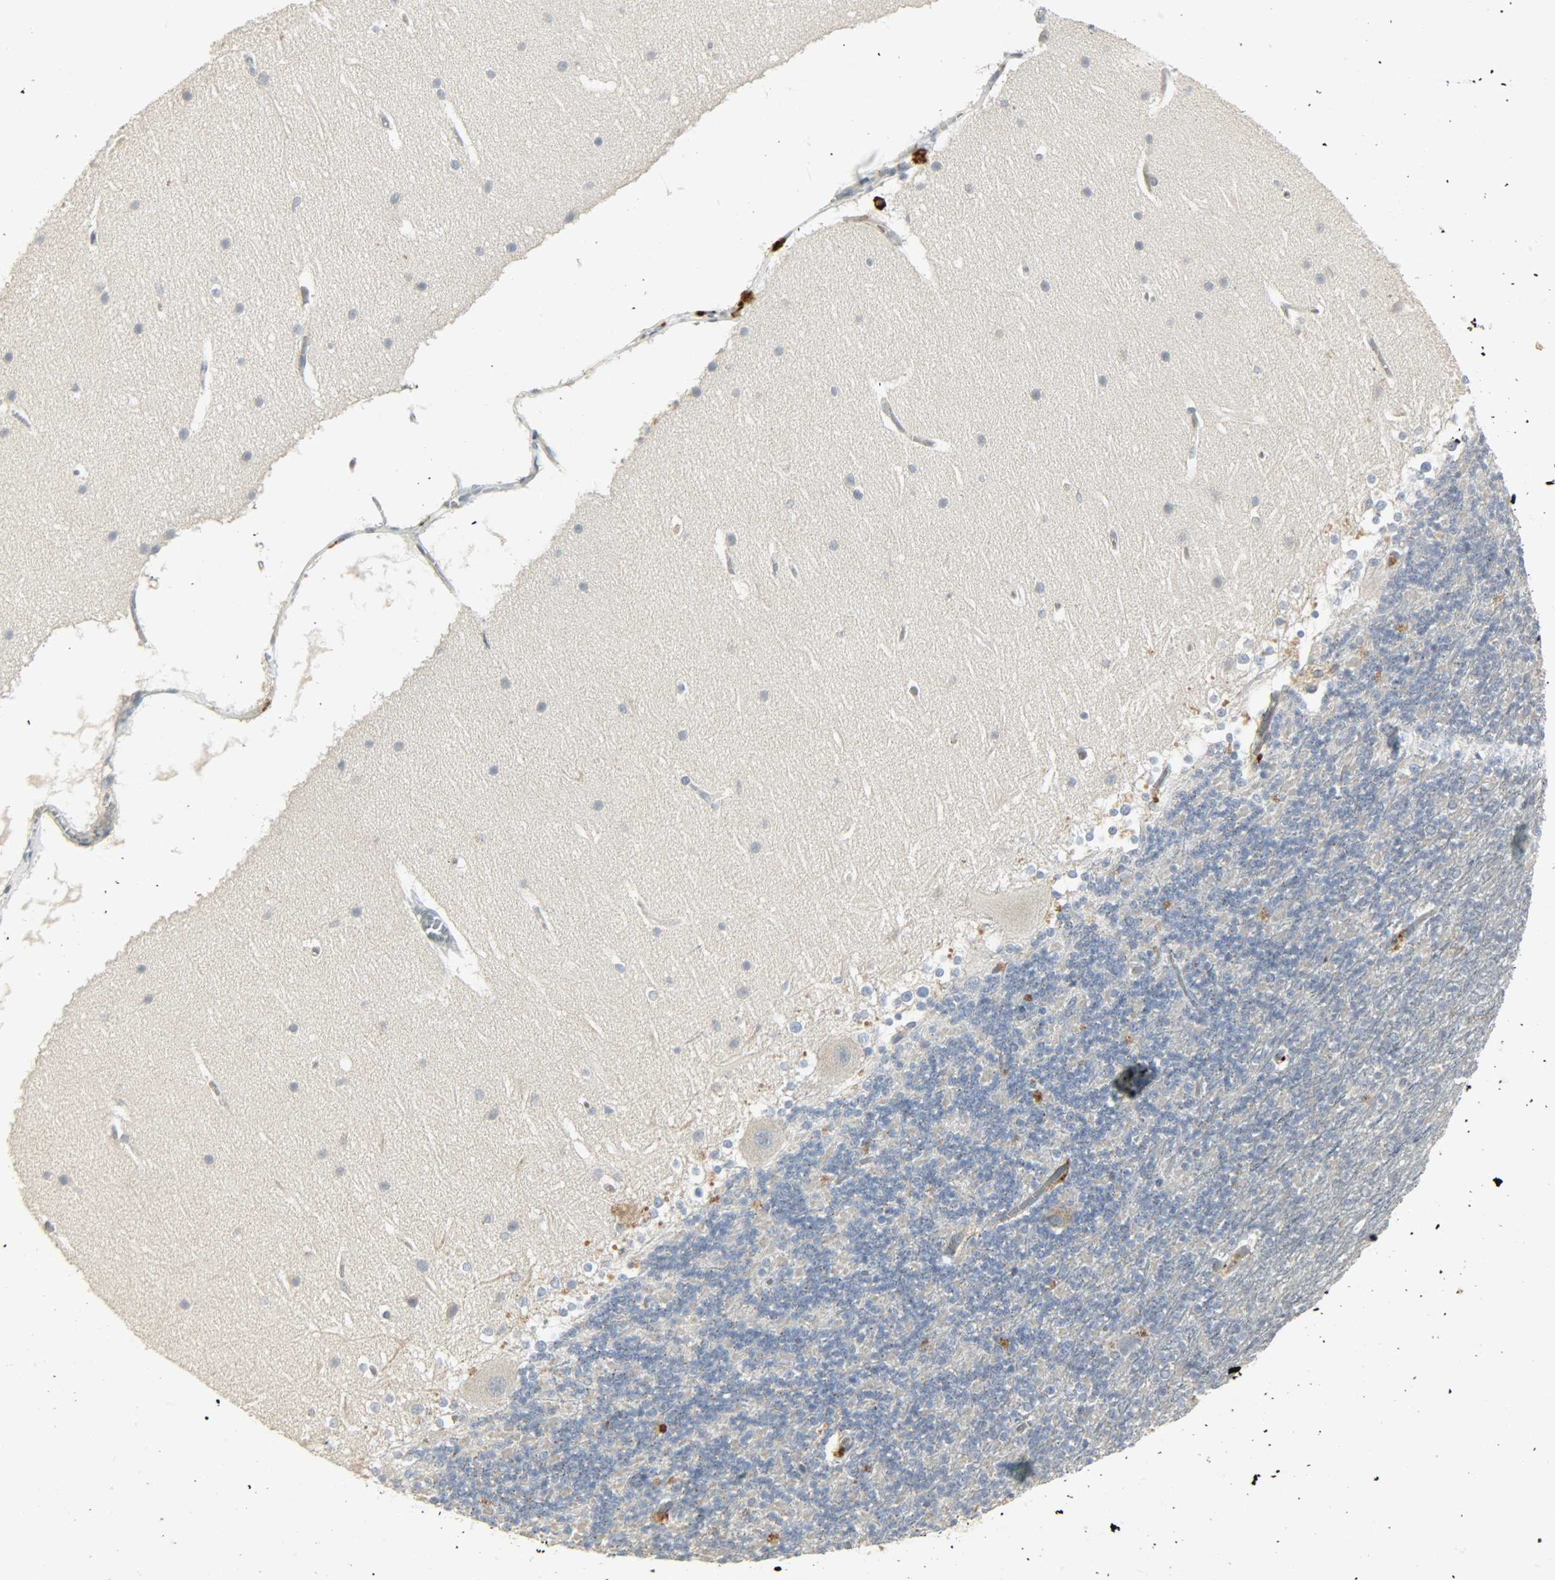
{"staining": {"intensity": "moderate", "quantity": "<25%", "location": "cytoplasmic/membranous"}, "tissue": "cerebellum", "cell_type": "Cells in granular layer", "image_type": "normal", "snomed": [{"axis": "morphology", "description": "Normal tissue, NOS"}, {"axis": "topography", "description": "Cerebellum"}], "caption": "Cerebellum stained with DAB (3,3'-diaminobenzidine) immunohistochemistry (IHC) demonstrates low levels of moderate cytoplasmic/membranous positivity in about <25% of cells in granular layer.", "gene": "ENPEP", "patient": {"sex": "female", "age": 19}}